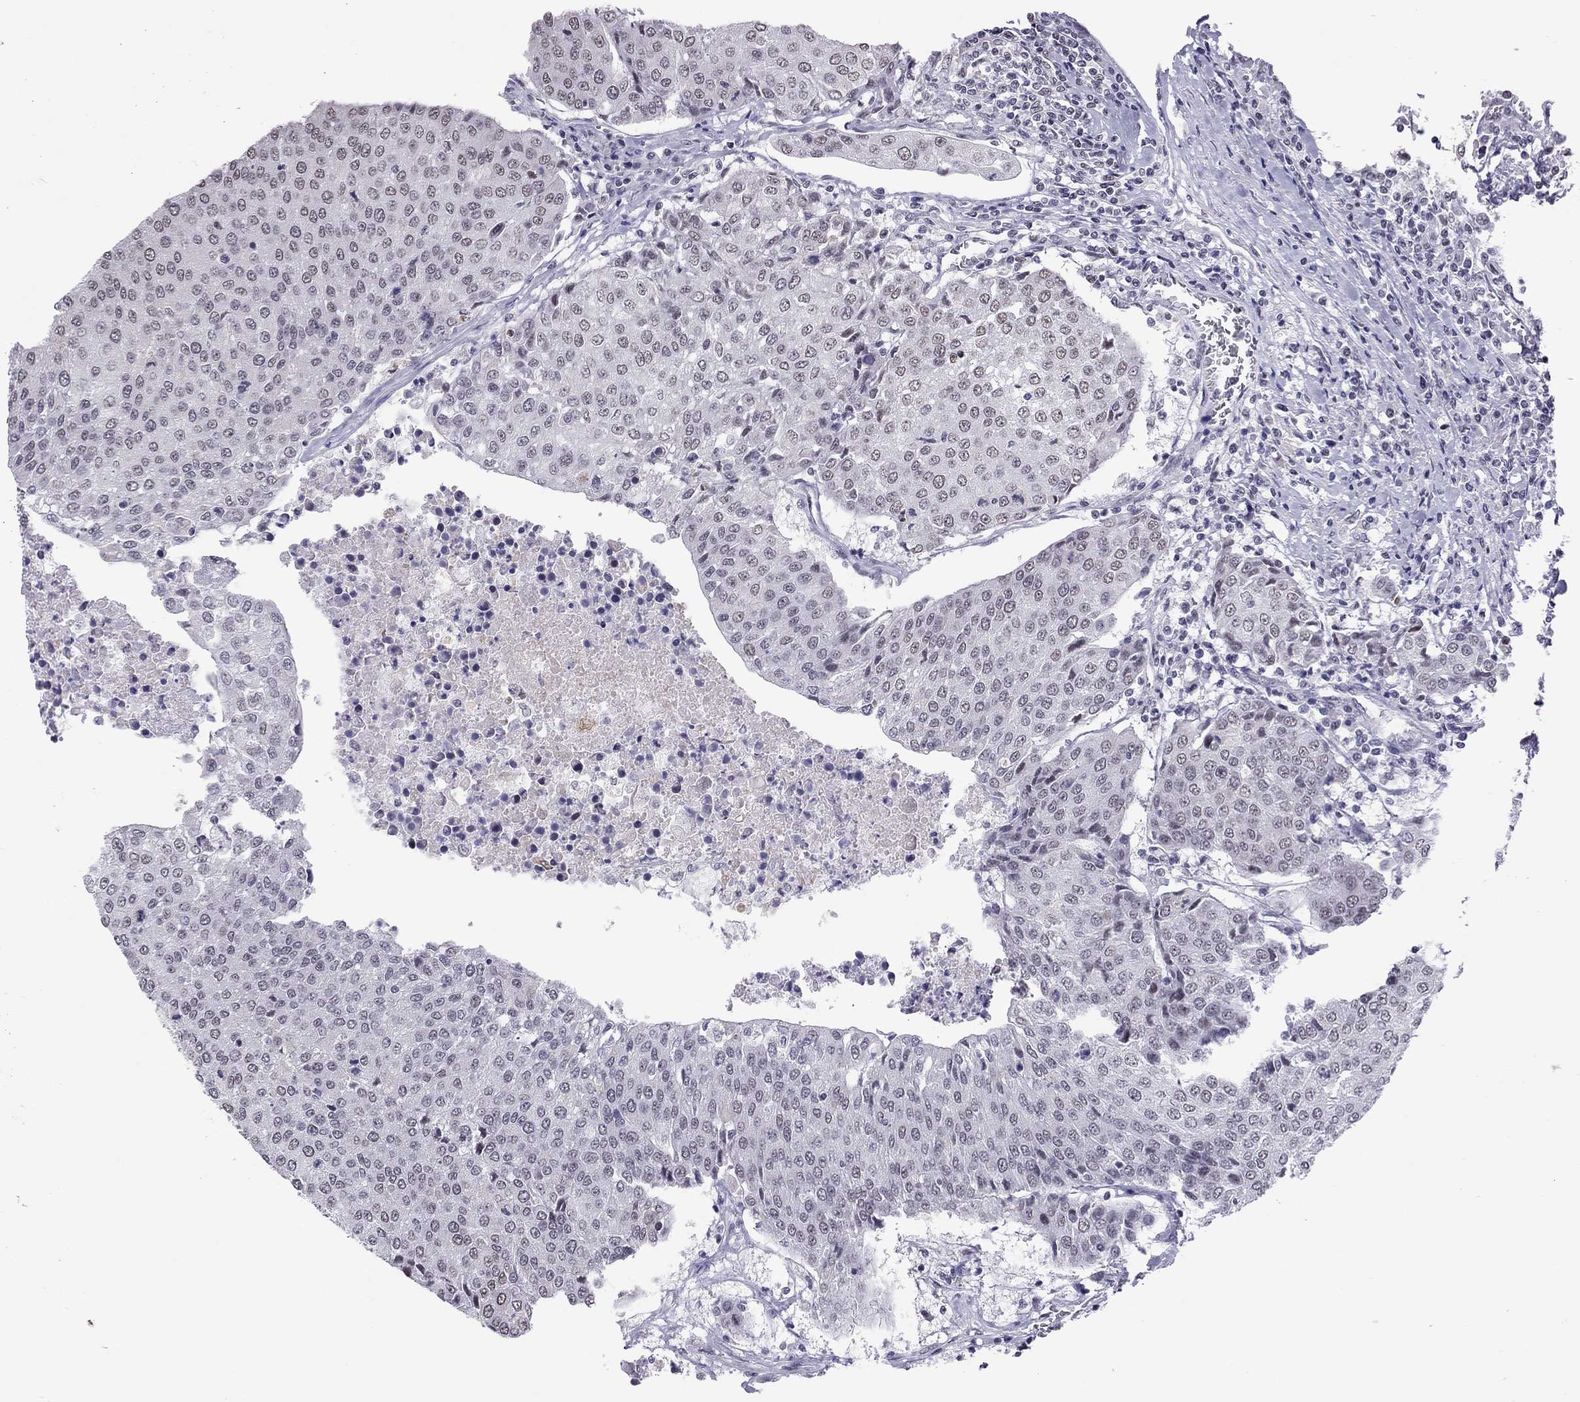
{"staining": {"intensity": "negative", "quantity": "none", "location": "none"}, "tissue": "urothelial cancer", "cell_type": "Tumor cells", "image_type": "cancer", "snomed": [{"axis": "morphology", "description": "Urothelial carcinoma, High grade"}, {"axis": "topography", "description": "Urinary bladder"}], "caption": "Protein analysis of urothelial carcinoma (high-grade) reveals no significant expression in tumor cells.", "gene": "PPP1R3A", "patient": {"sex": "female", "age": 85}}